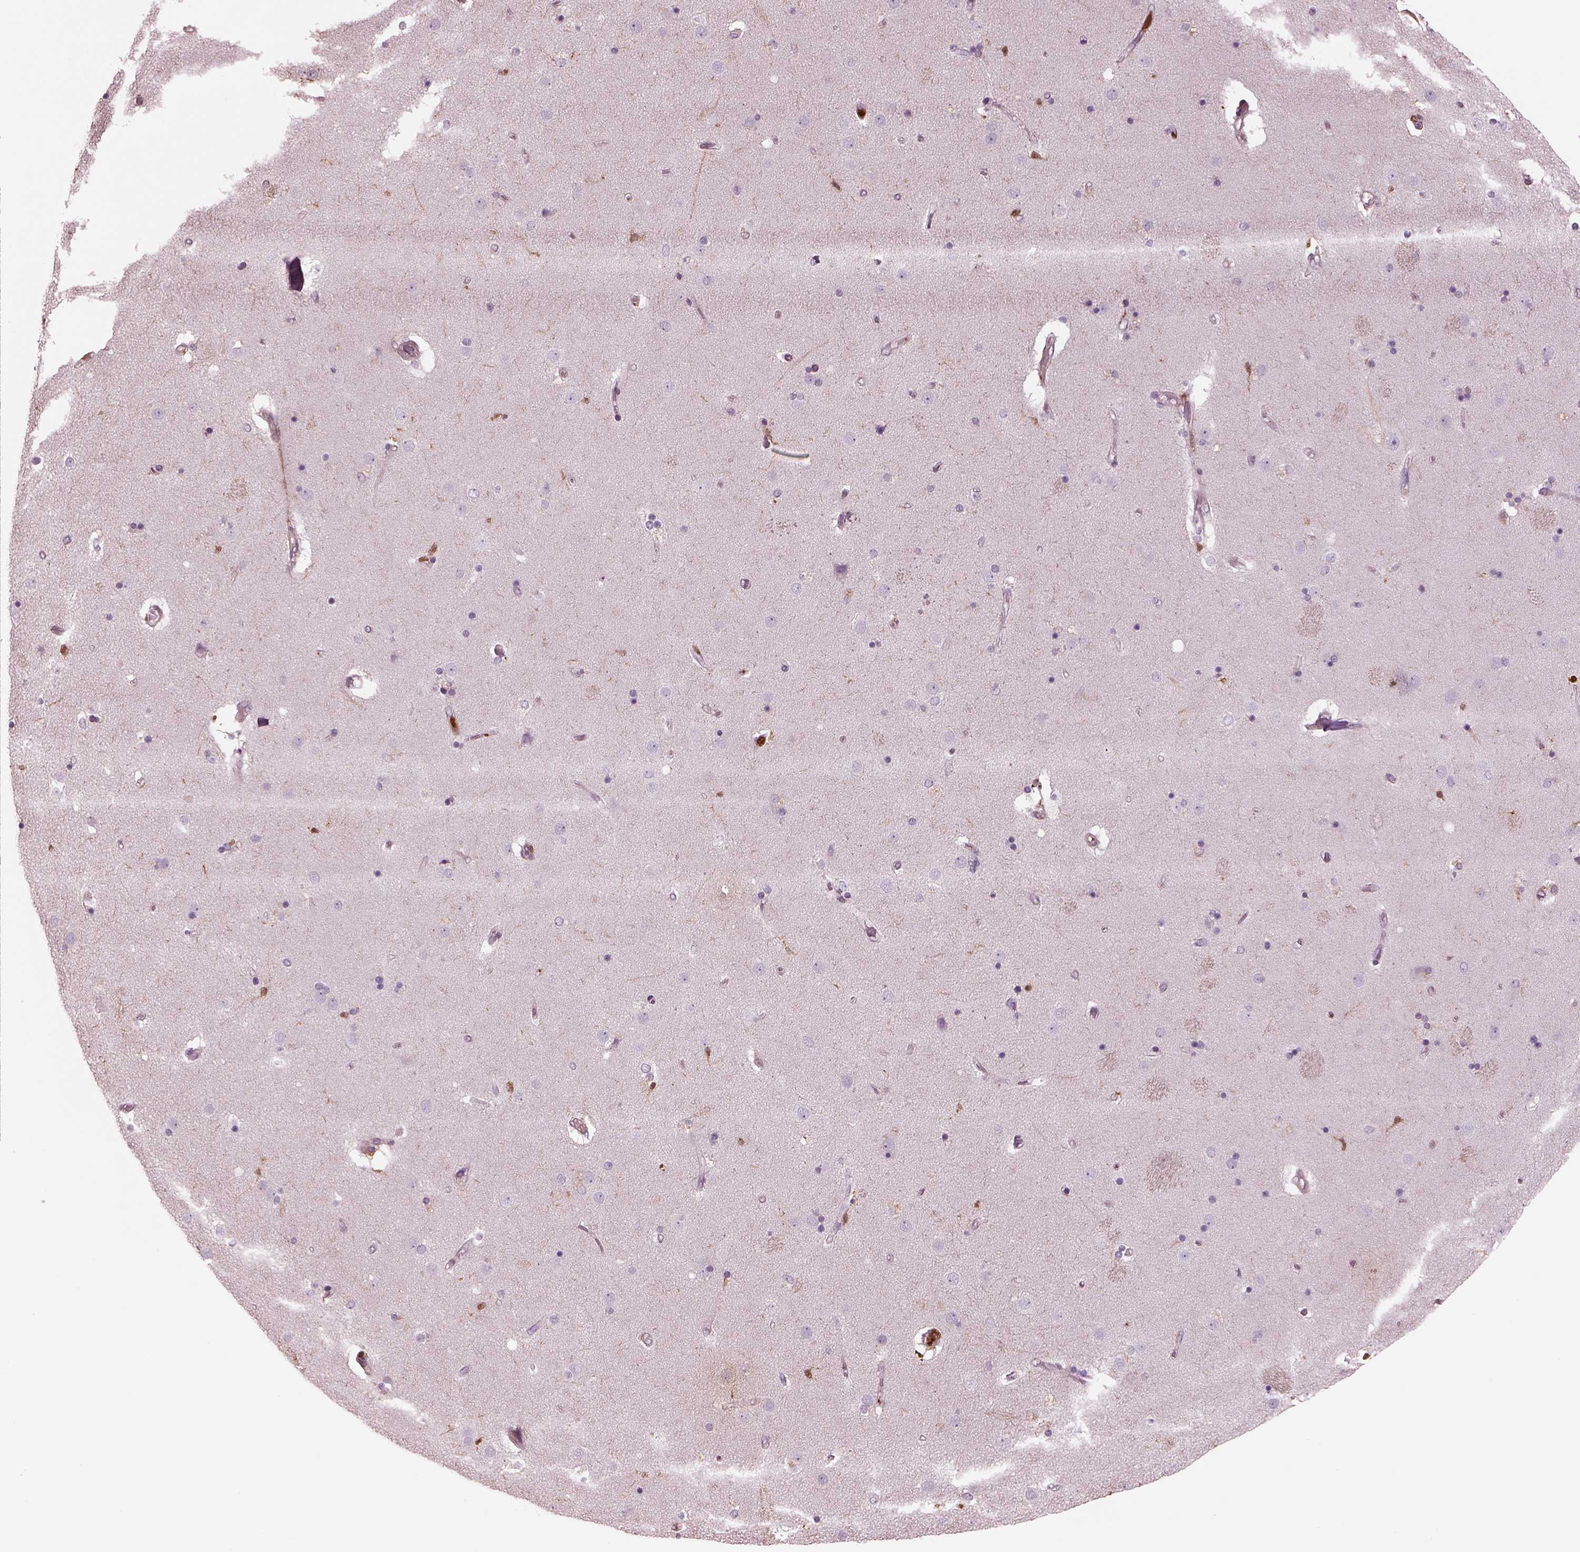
{"staining": {"intensity": "negative", "quantity": "none", "location": "none"}, "tissue": "caudate", "cell_type": "Glial cells", "image_type": "normal", "snomed": [{"axis": "morphology", "description": "Normal tissue, NOS"}, {"axis": "topography", "description": "Lateral ventricle wall"}], "caption": "Immunohistochemical staining of normal human caudate shows no significant positivity in glial cells.", "gene": "IL31RA", "patient": {"sex": "female", "age": 71}}